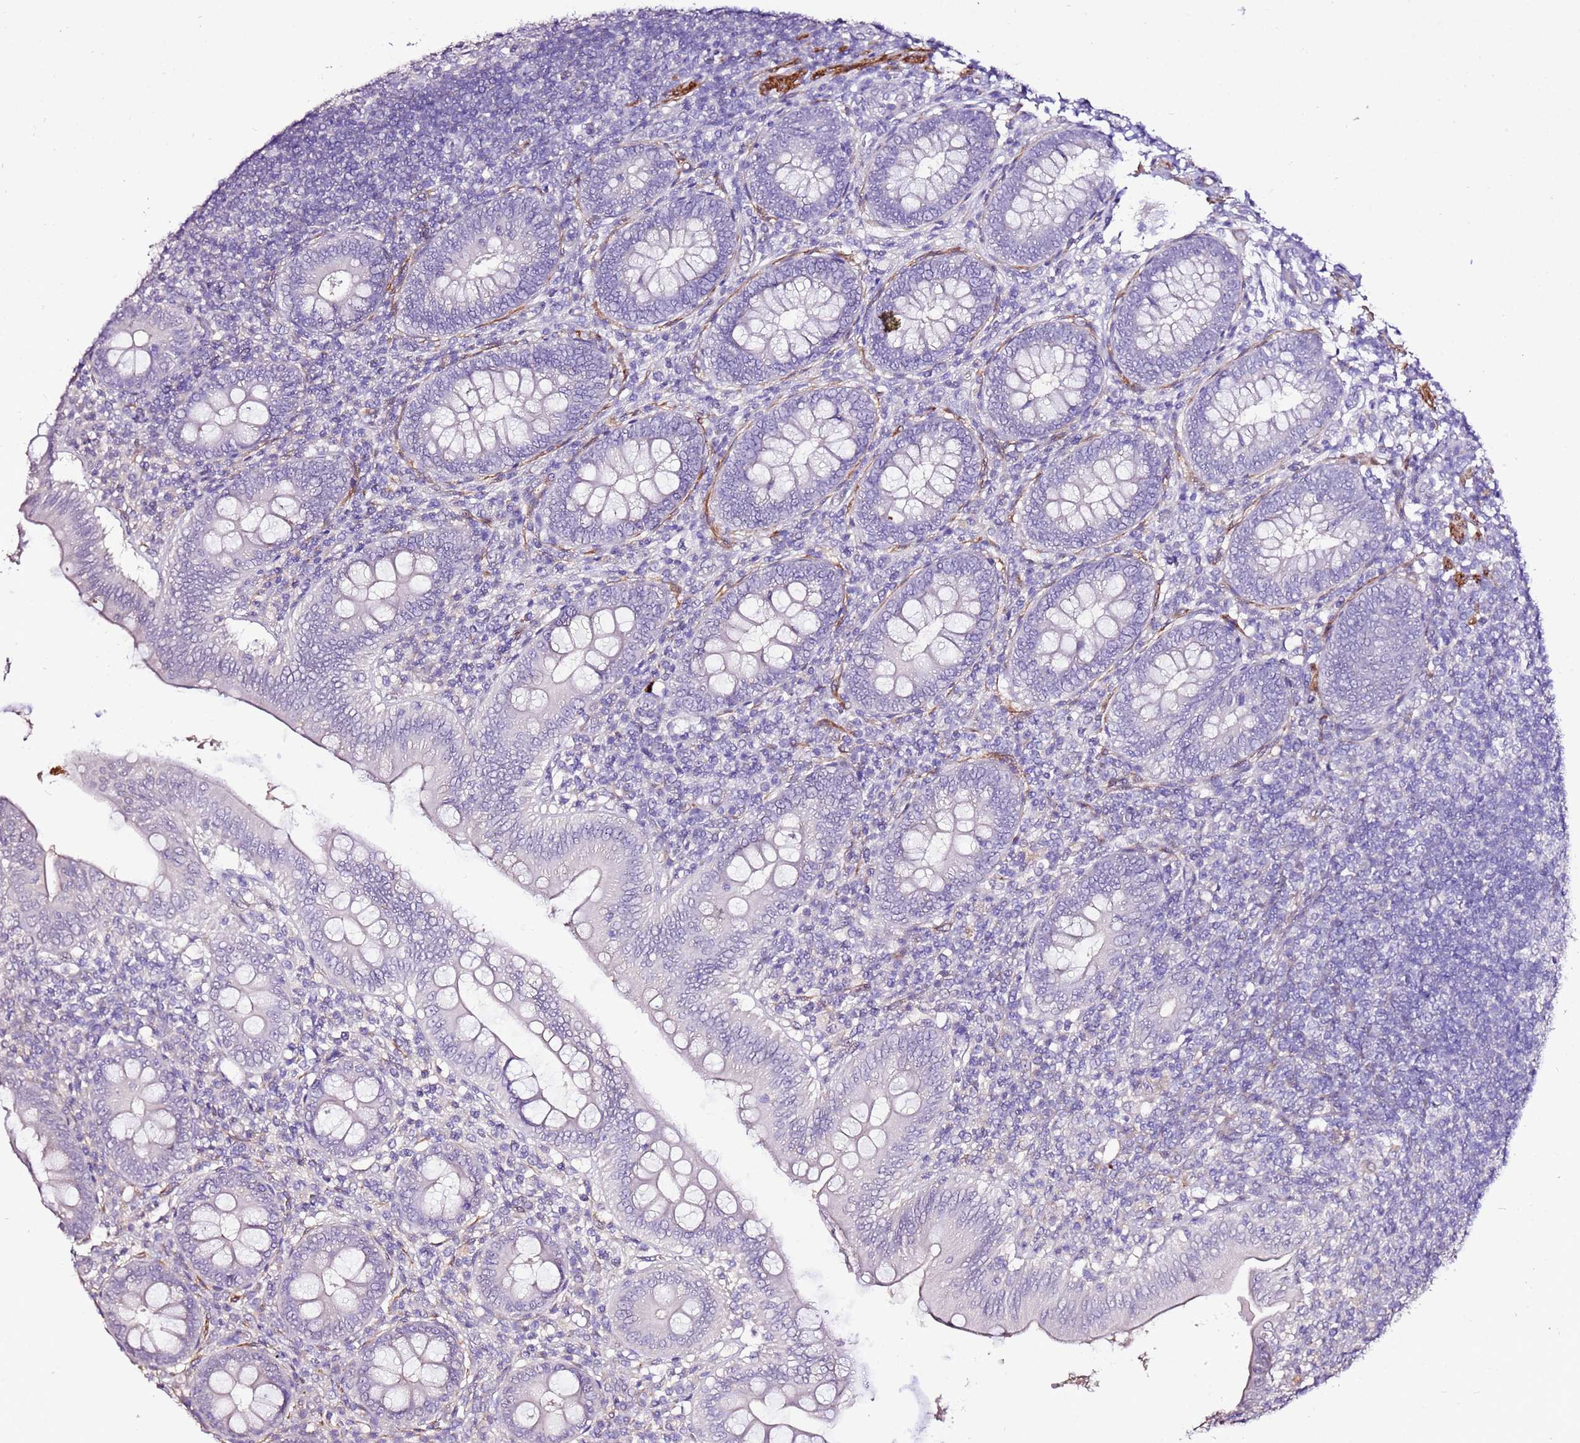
{"staining": {"intensity": "negative", "quantity": "none", "location": "none"}, "tissue": "appendix", "cell_type": "Glandular cells", "image_type": "normal", "snomed": [{"axis": "morphology", "description": "Normal tissue, NOS"}, {"axis": "topography", "description": "Appendix"}], "caption": "Immunohistochemistry of normal appendix reveals no staining in glandular cells.", "gene": "ART5", "patient": {"sex": "male", "age": 14}}